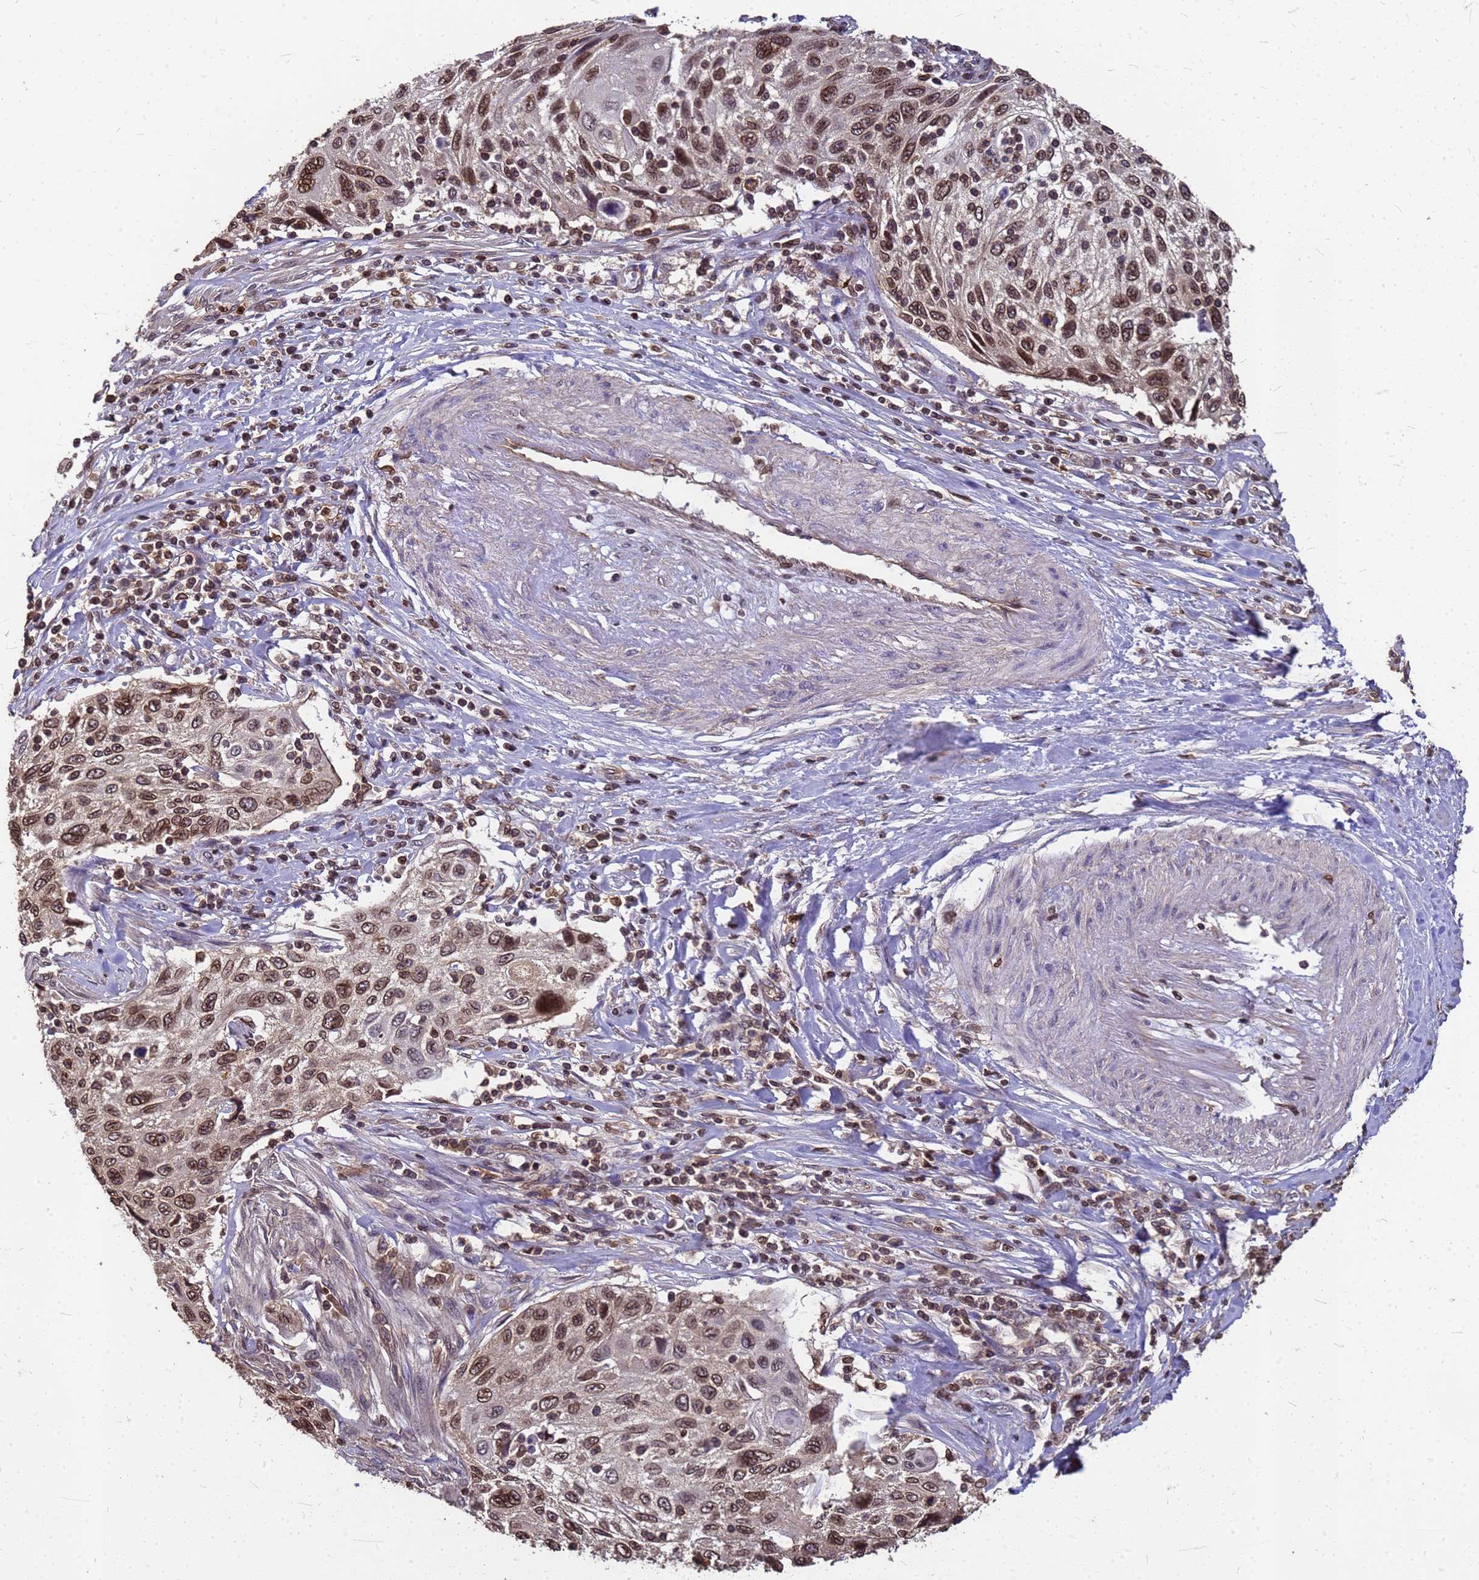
{"staining": {"intensity": "moderate", "quantity": ">75%", "location": "nuclear"}, "tissue": "cervical cancer", "cell_type": "Tumor cells", "image_type": "cancer", "snomed": [{"axis": "morphology", "description": "Squamous cell carcinoma, NOS"}, {"axis": "topography", "description": "Cervix"}], "caption": "Brown immunohistochemical staining in cervical cancer demonstrates moderate nuclear staining in approximately >75% of tumor cells. The staining is performed using DAB brown chromogen to label protein expression. The nuclei are counter-stained blue using hematoxylin.", "gene": "C1orf35", "patient": {"sex": "female", "age": 70}}